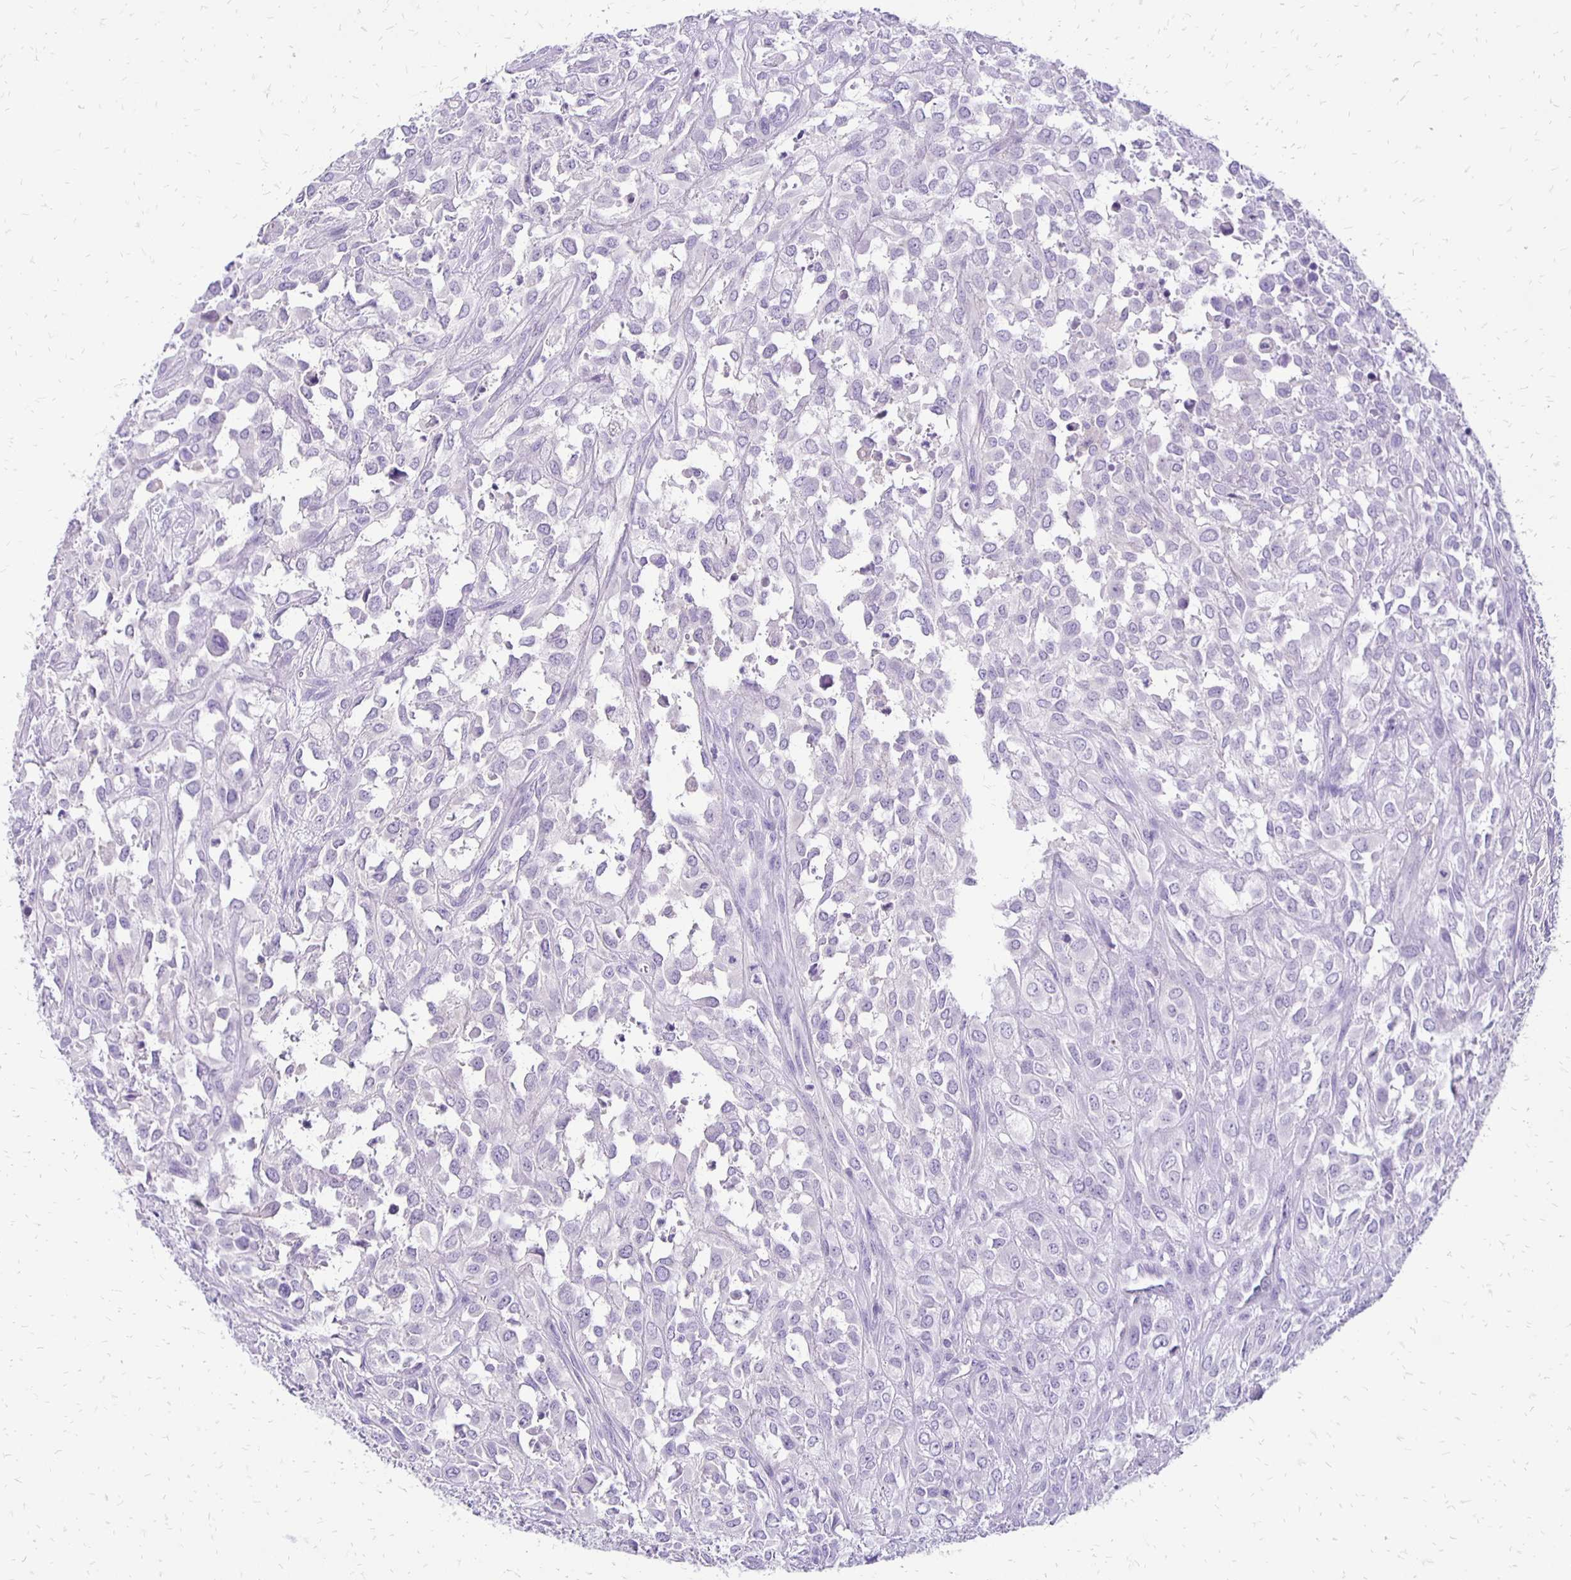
{"staining": {"intensity": "negative", "quantity": "none", "location": "none"}, "tissue": "urothelial cancer", "cell_type": "Tumor cells", "image_type": "cancer", "snomed": [{"axis": "morphology", "description": "Urothelial carcinoma, High grade"}, {"axis": "topography", "description": "Urinary bladder"}], "caption": "This is an immunohistochemistry micrograph of urothelial cancer. There is no expression in tumor cells.", "gene": "ANKRD45", "patient": {"sex": "male", "age": 67}}